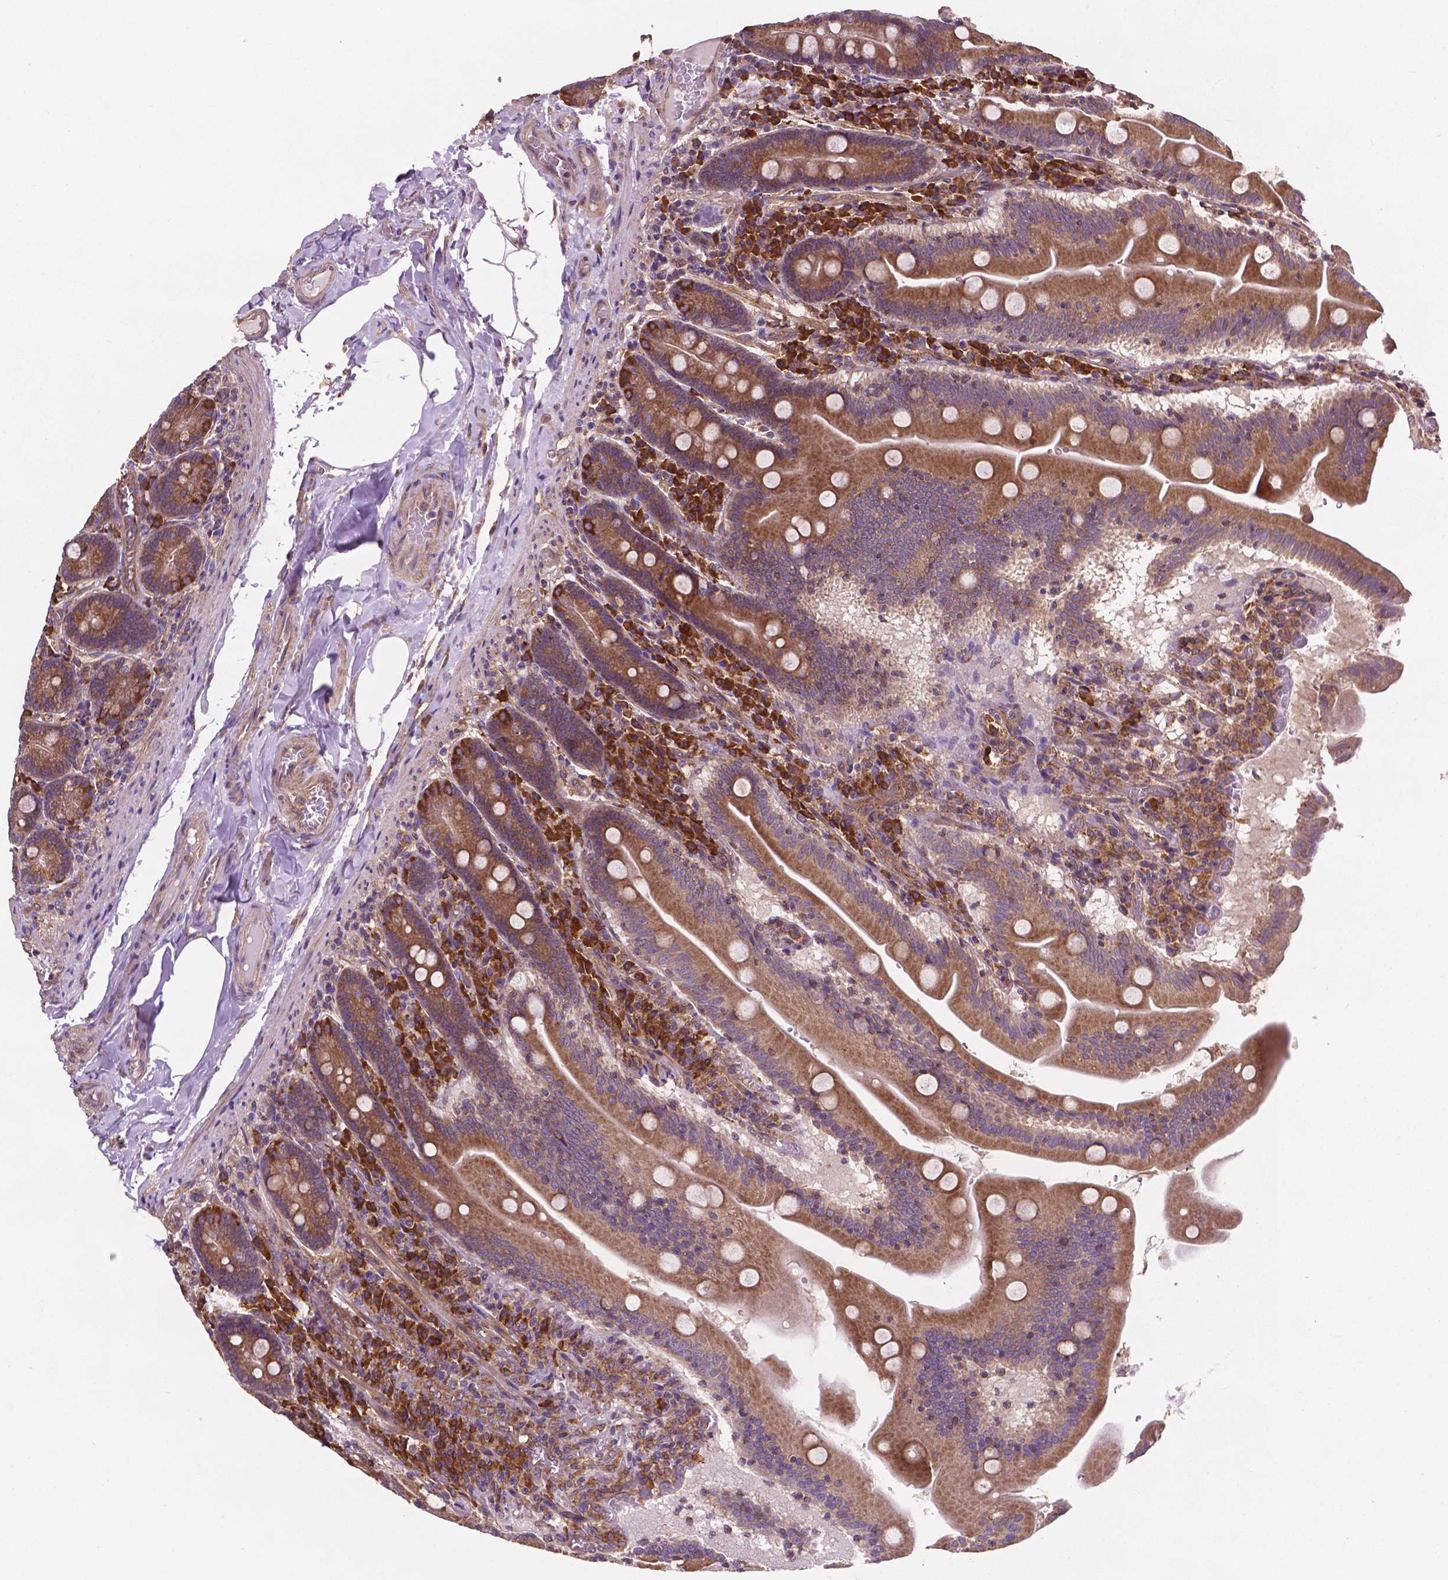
{"staining": {"intensity": "moderate", "quantity": ">75%", "location": "cytoplasmic/membranous"}, "tissue": "small intestine", "cell_type": "Glandular cells", "image_type": "normal", "snomed": [{"axis": "morphology", "description": "Normal tissue, NOS"}, {"axis": "topography", "description": "Small intestine"}], "caption": "Small intestine stained for a protein displays moderate cytoplasmic/membranous positivity in glandular cells. The staining was performed using DAB to visualize the protein expression in brown, while the nuclei were stained in blue with hematoxylin (Magnification: 20x).", "gene": "CCDC71L", "patient": {"sex": "male", "age": 37}}